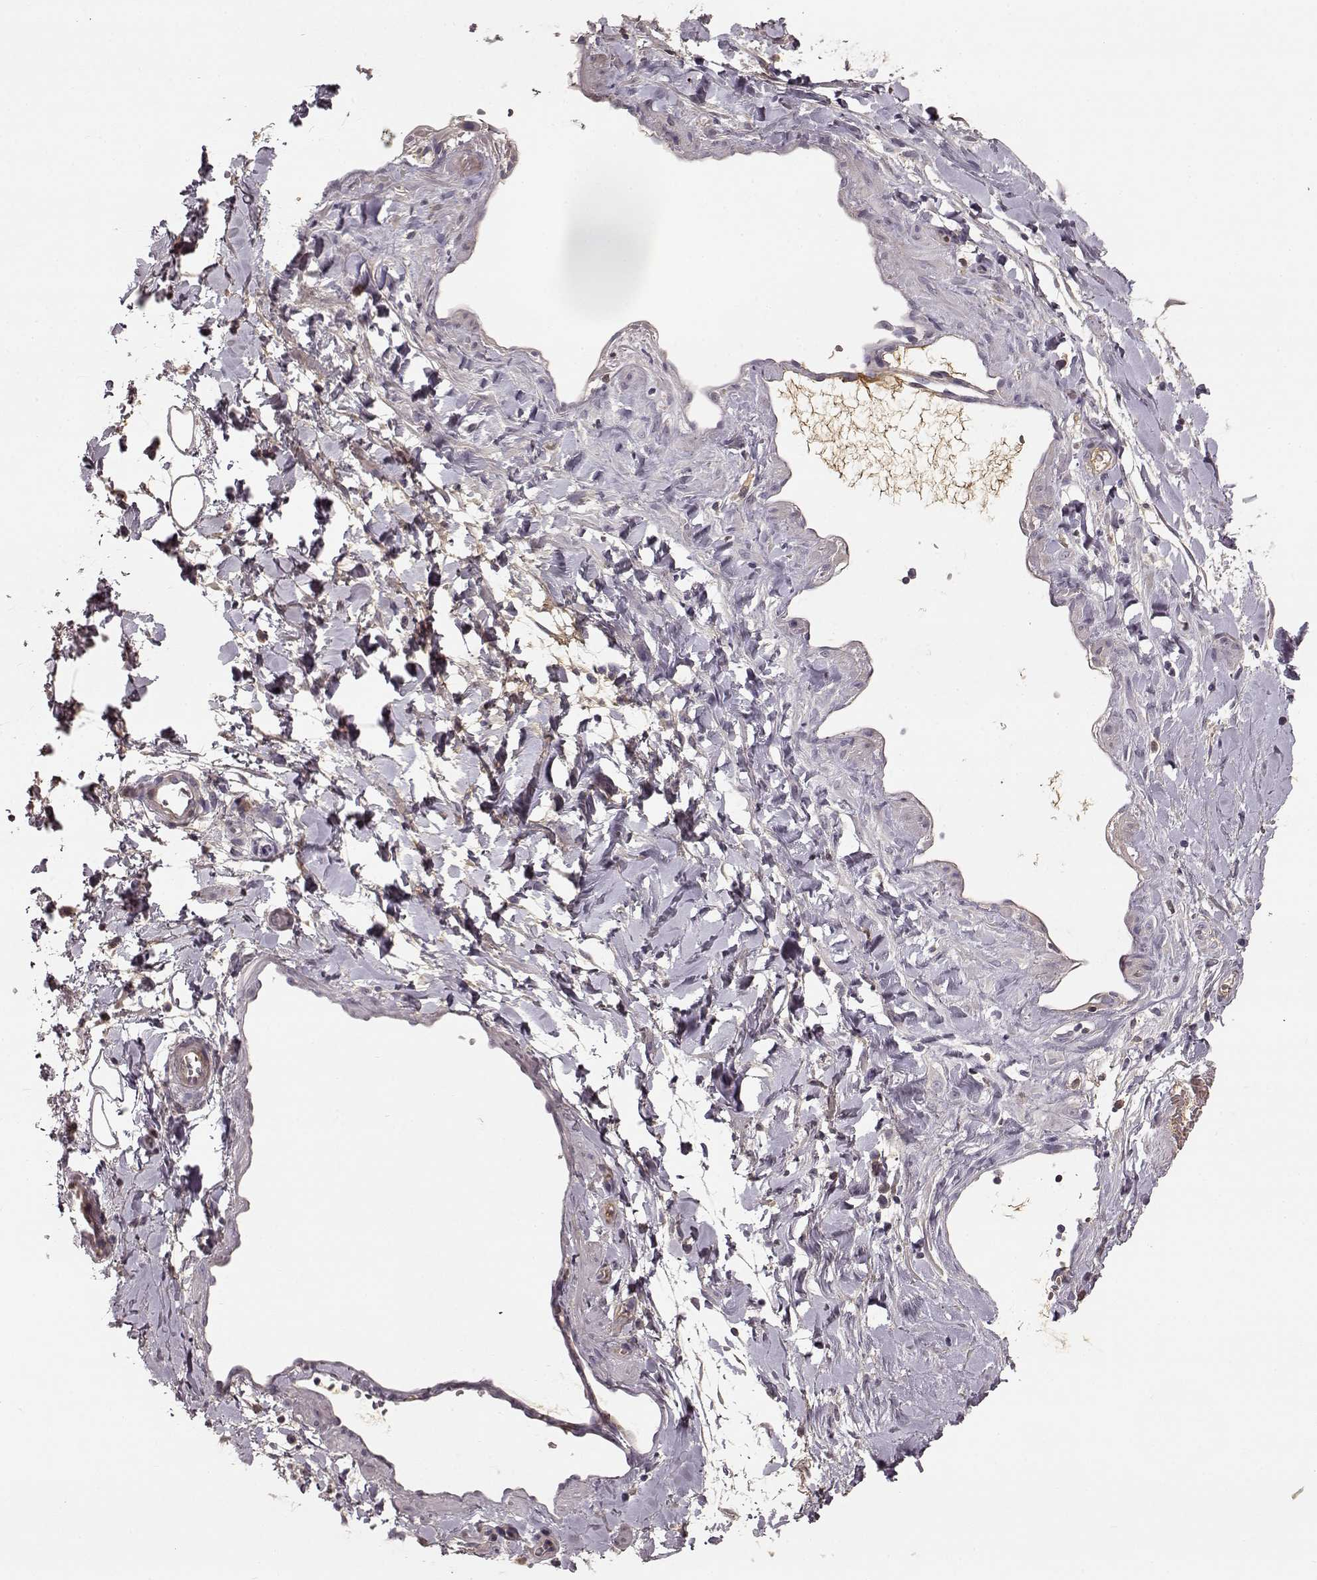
{"staining": {"intensity": "negative", "quantity": "none", "location": "none"}, "tissue": "adipose tissue", "cell_type": "Adipocytes", "image_type": "normal", "snomed": [{"axis": "morphology", "description": "Normal tissue, NOS"}, {"axis": "topography", "description": "Vascular tissue"}, {"axis": "topography", "description": "Peripheral nerve tissue"}], "caption": "The IHC micrograph has no significant positivity in adipocytes of adipose tissue.", "gene": "YJEFN3", "patient": {"sex": "male", "age": 23}}